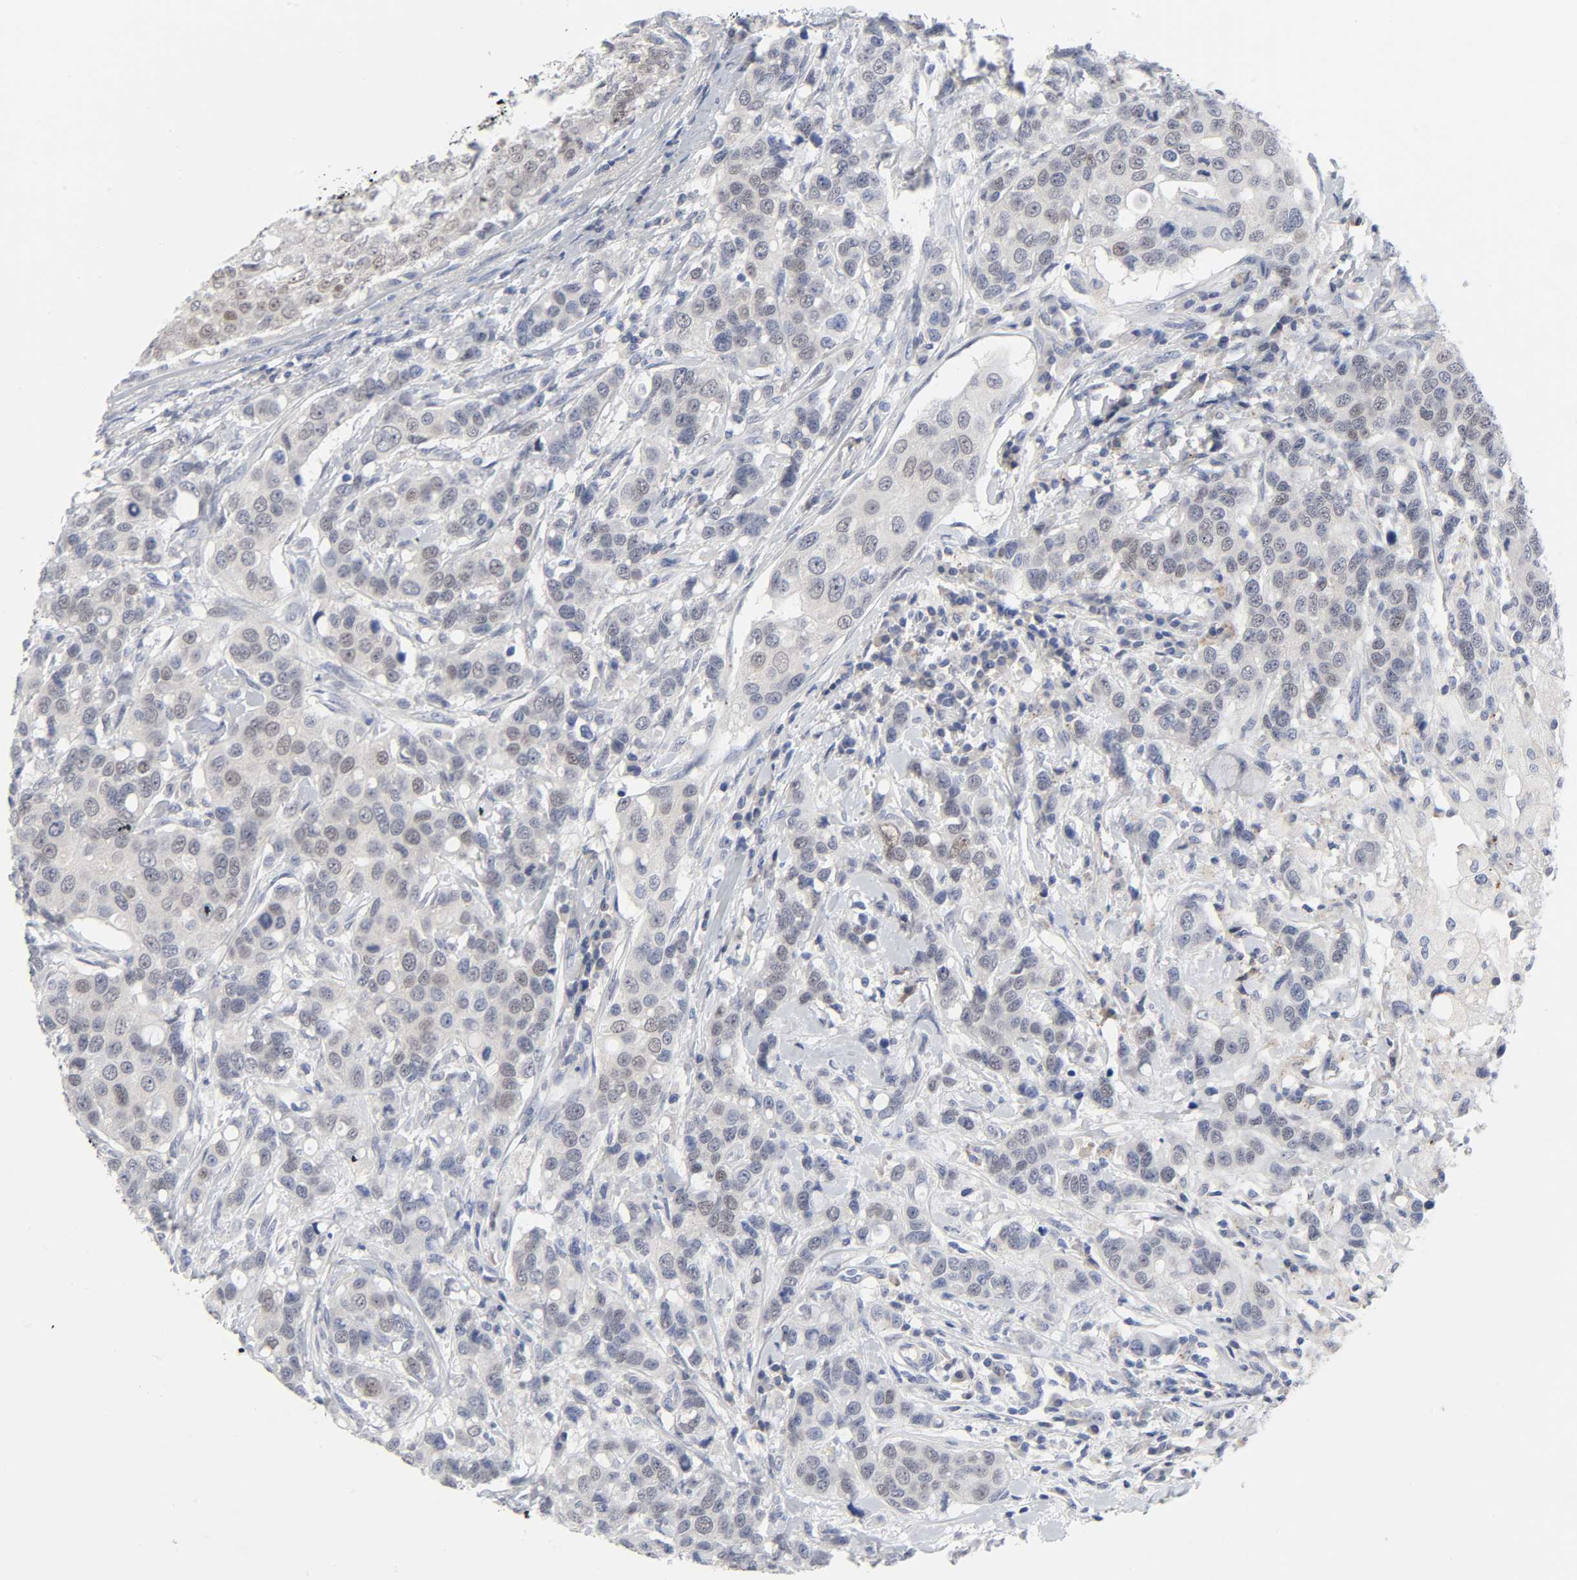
{"staining": {"intensity": "weak", "quantity": "25%-75%", "location": "nuclear"}, "tissue": "breast cancer", "cell_type": "Tumor cells", "image_type": "cancer", "snomed": [{"axis": "morphology", "description": "Duct carcinoma"}, {"axis": "topography", "description": "Breast"}], "caption": "Breast cancer (infiltrating ductal carcinoma) stained with a brown dye exhibits weak nuclear positive staining in approximately 25%-75% of tumor cells.", "gene": "SALL2", "patient": {"sex": "female", "age": 27}}